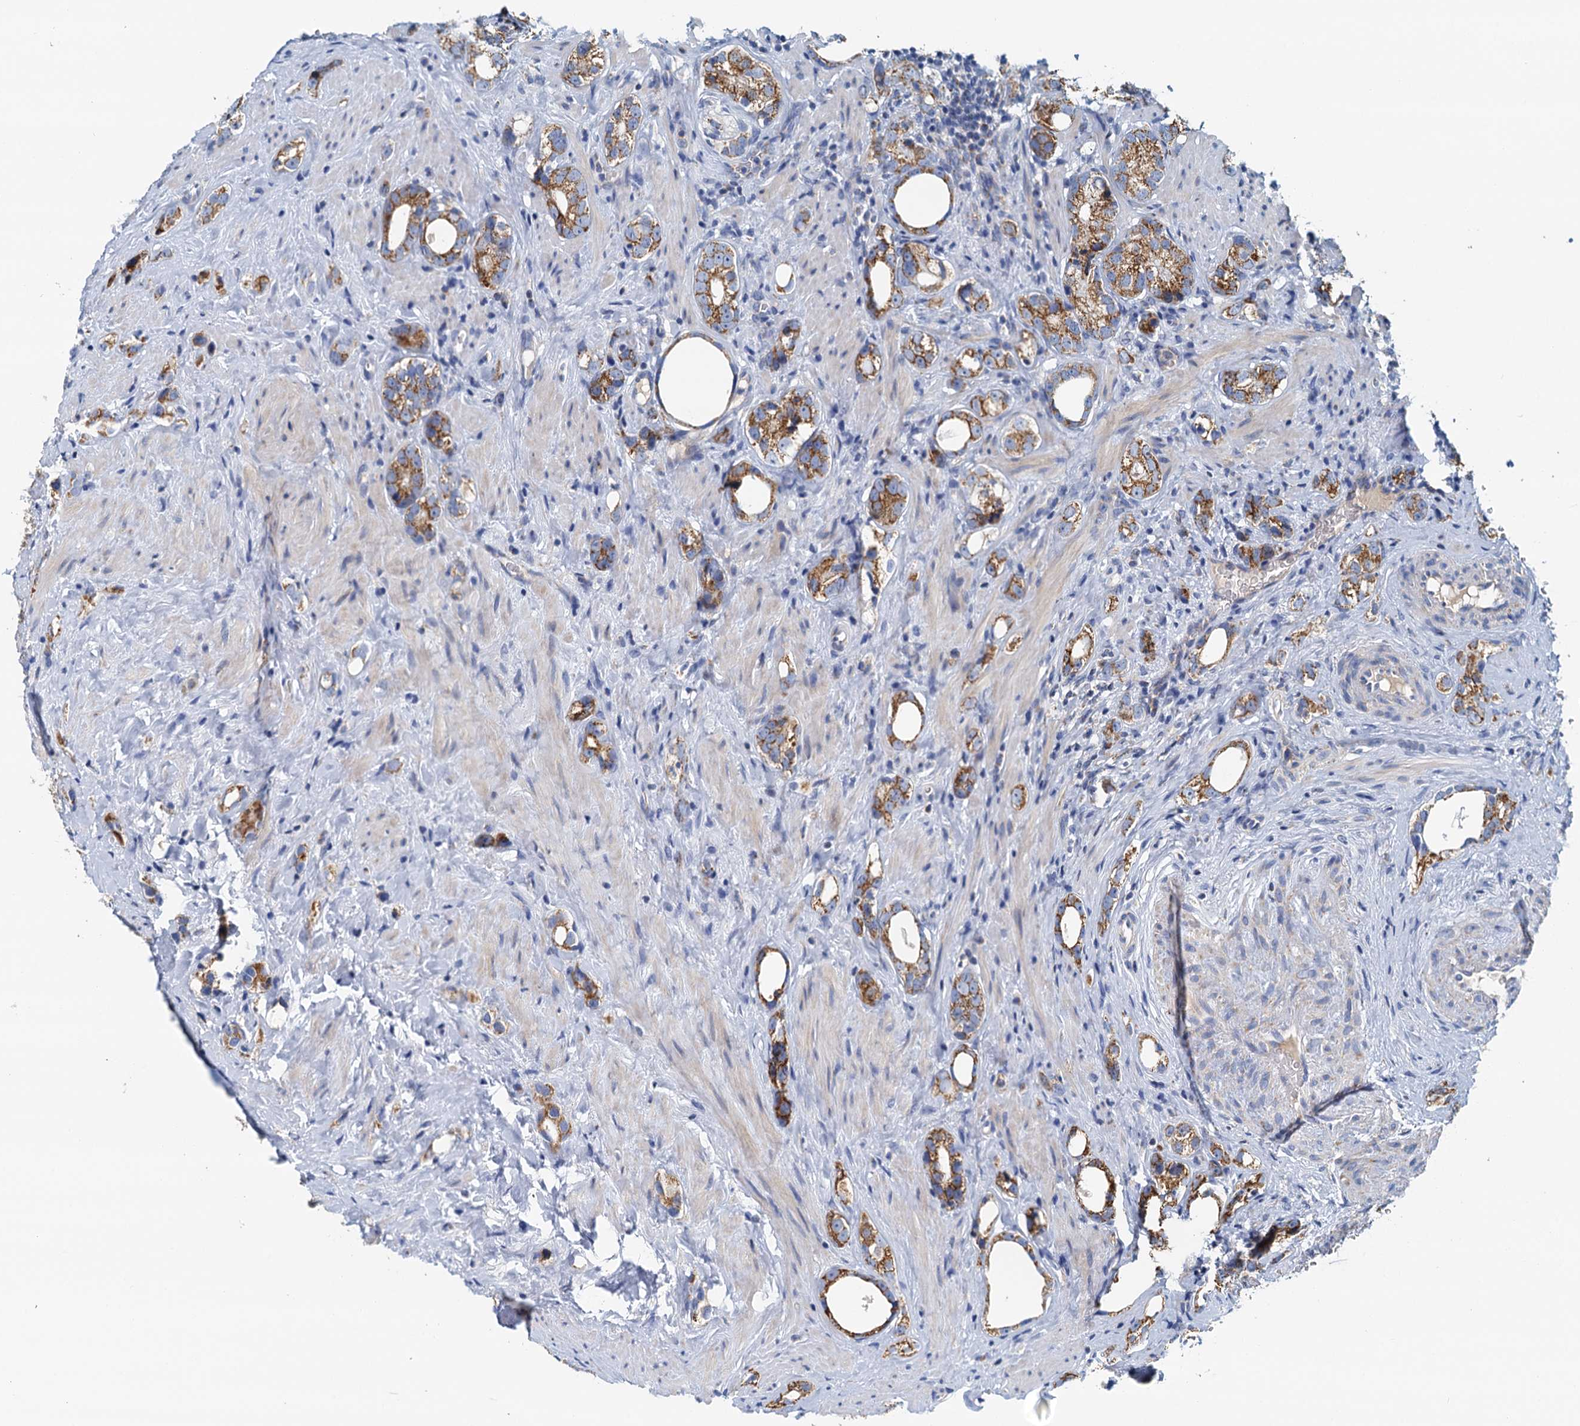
{"staining": {"intensity": "moderate", "quantity": ">75%", "location": "cytoplasmic/membranous"}, "tissue": "prostate cancer", "cell_type": "Tumor cells", "image_type": "cancer", "snomed": [{"axis": "morphology", "description": "Adenocarcinoma, High grade"}, {"axis": "topography", "description": "Prostate"}], "caption": "High-grade adenocarcinoma (prostate) tissue exhibits moderate cytoplasmic/membranous expression in about >75% of tumor cells, visualized by immunohistochemistry. (Stains: DAB in brown, nuclei in blue, Microscopy: brightfield microscopy at high magnification).", "gene": "POC1A", "patient": {"sex": "male", "age": 63}}